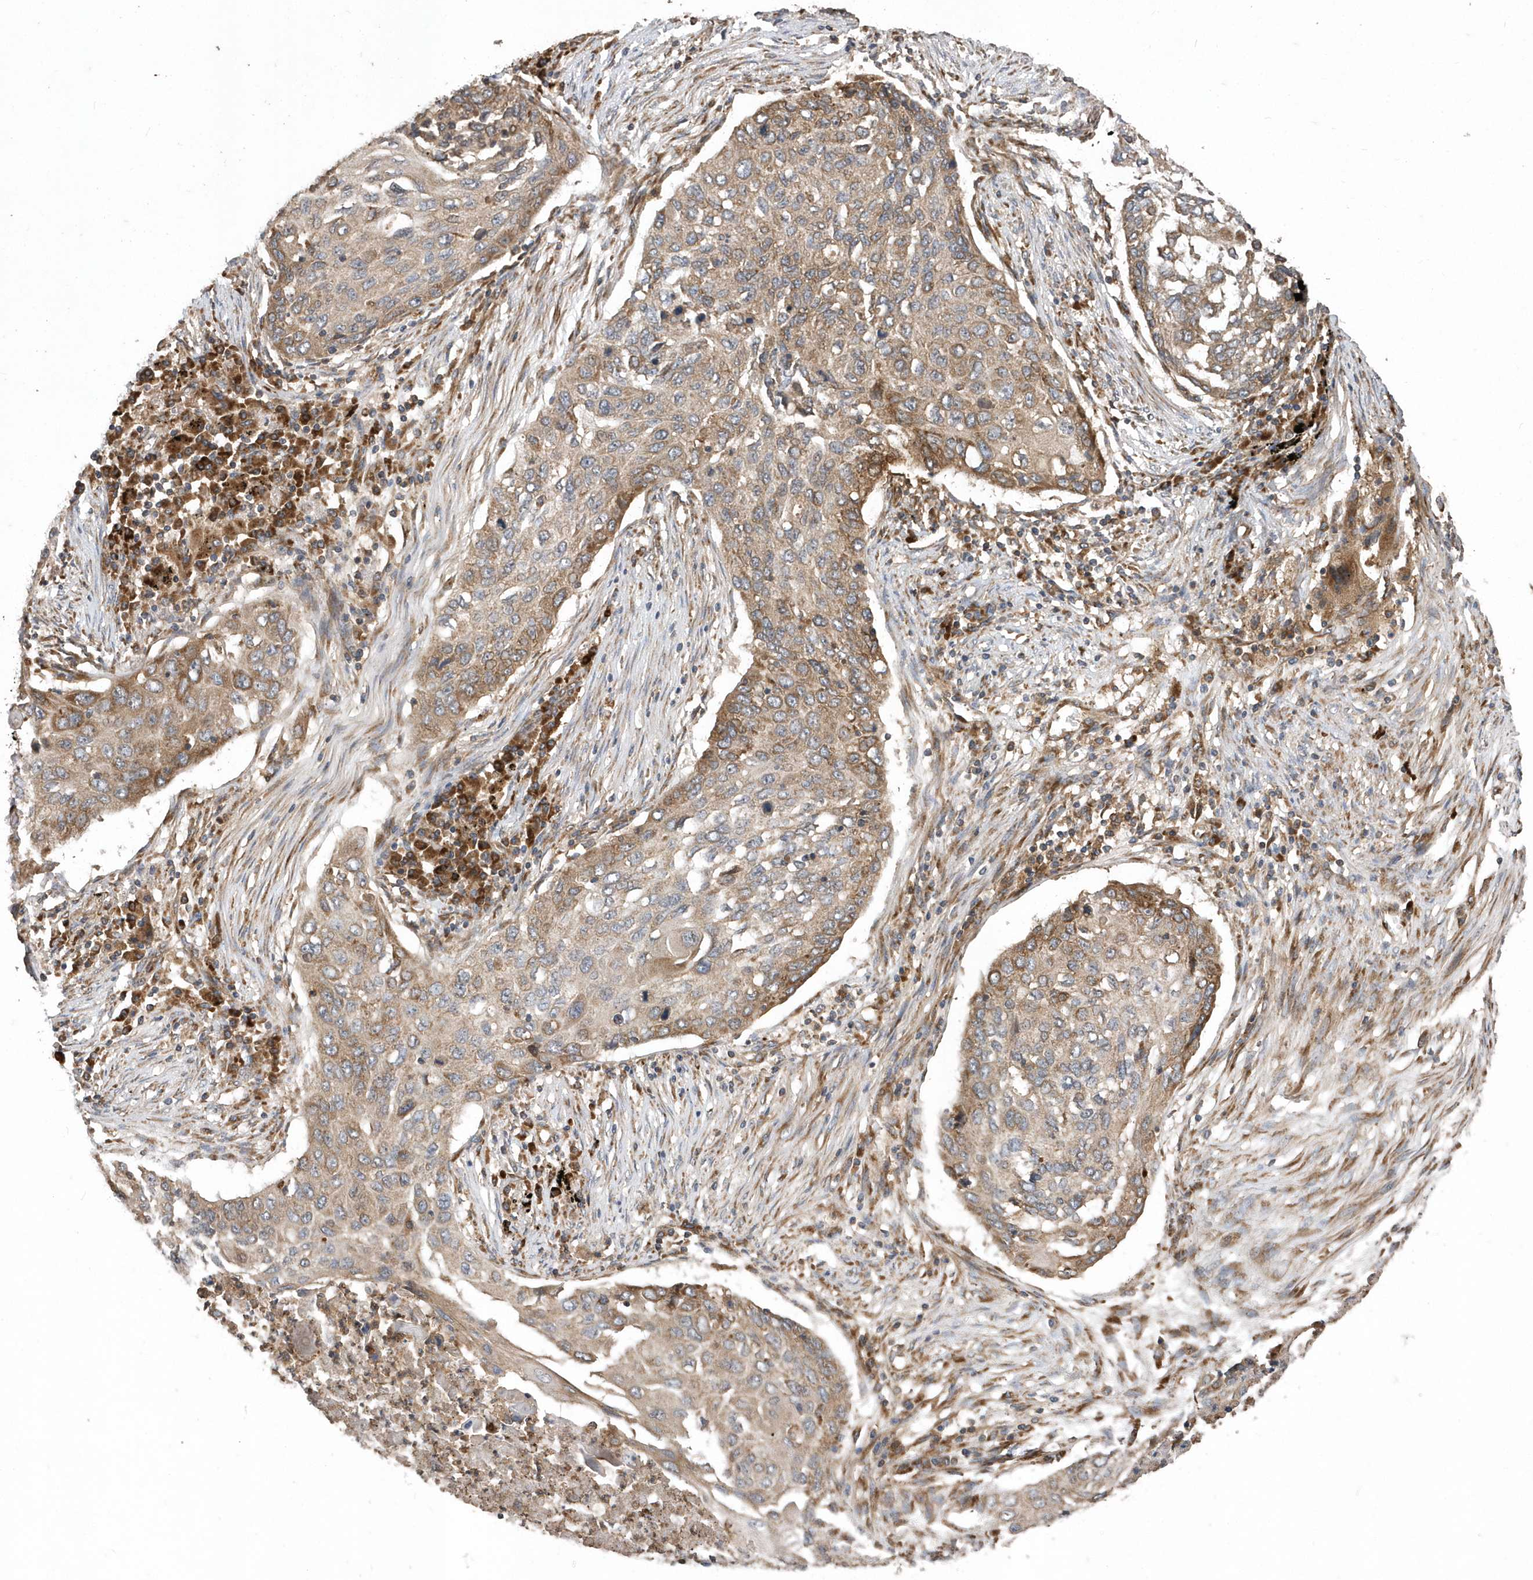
{"staining": {"intensity": "weak", "quantity": ">75%", "location": "cytoplasmic/membranous"}, "tissue": "lung cancer", "cell_type": "Tumor cells", "image_type": "cancer", "snomed": [{"axis": "morphology", "description": "Squamous cell carcinoma, NOS"}, {"axis": "topography", "description": "Lung"}], "caption": "Squamous cell carcinoma (lung) tissue demonstrates weak cytoplasmic/membranous positivity in approximately >75% of tumor cells, visualized by immunohistochemistry. Ihc stains the protein of interest in brown and the nuclei are stained blue.", "gene": "WASHC5", "patient": {"sex": "female", "age": 63}}